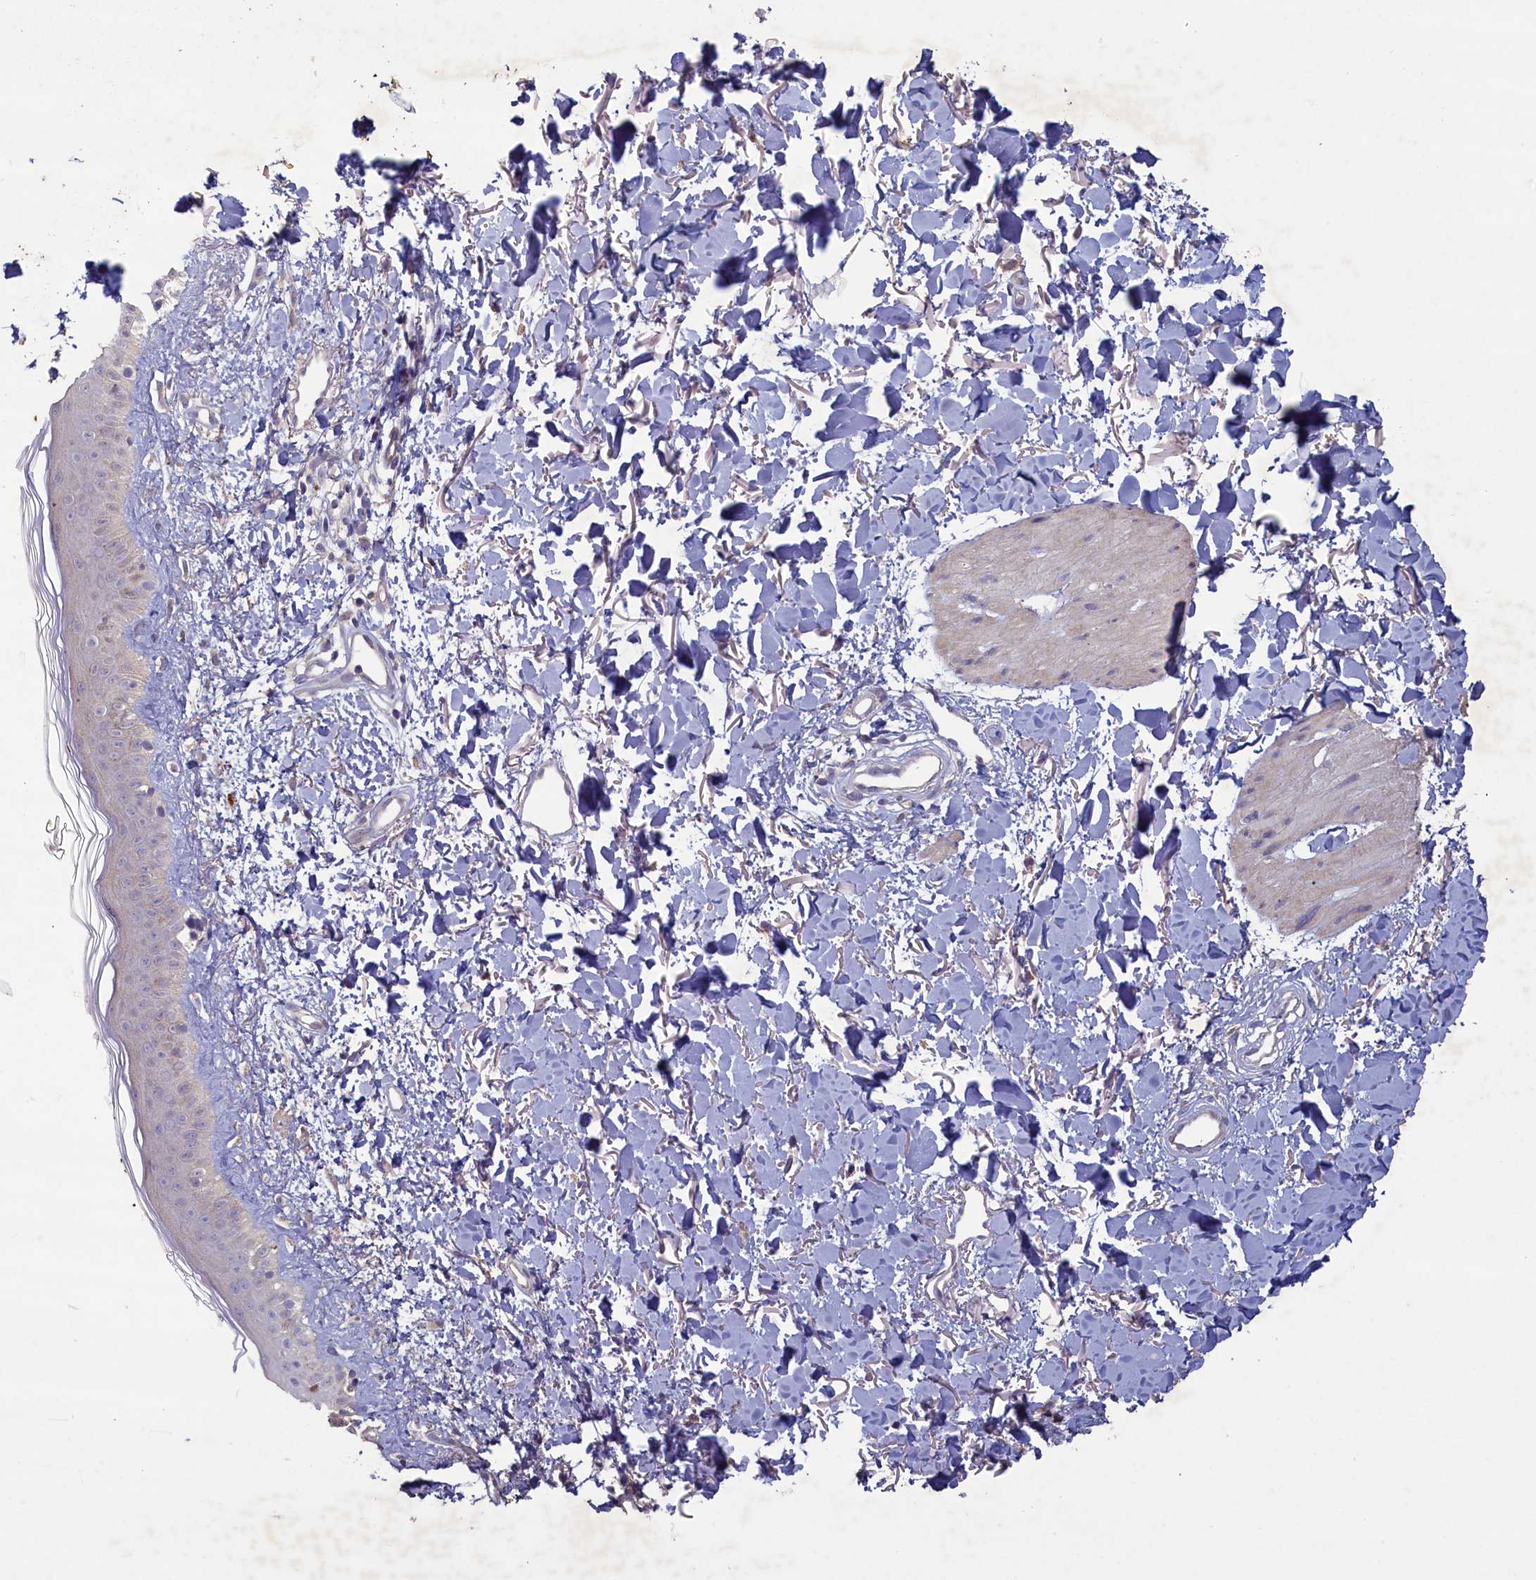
{"staining": {"intensity": "weak", "quantity": "25%-75%", "location": "cytoplasmic/membranous"}, "tissue": "skin", "cell_type": "Fibroblasts", "image_type": "normal", "snomed": [{"axis": "morphology", "description": "Normal tissue, NOS"}, {"axis": "topography", "description": "Skin"}], "caption": "IHC (DAB (3,3'-diaminobenzidine)) staining of benign human skin displays weak cytoplasmic/membranous protein positivity in about 25%-75% of fibroblasts. (brown staining indicates protein expression, while blue staining denotes nuclei).", "gene": "ATF7IP2", "patient": {"sex": "female", "age": 58}}